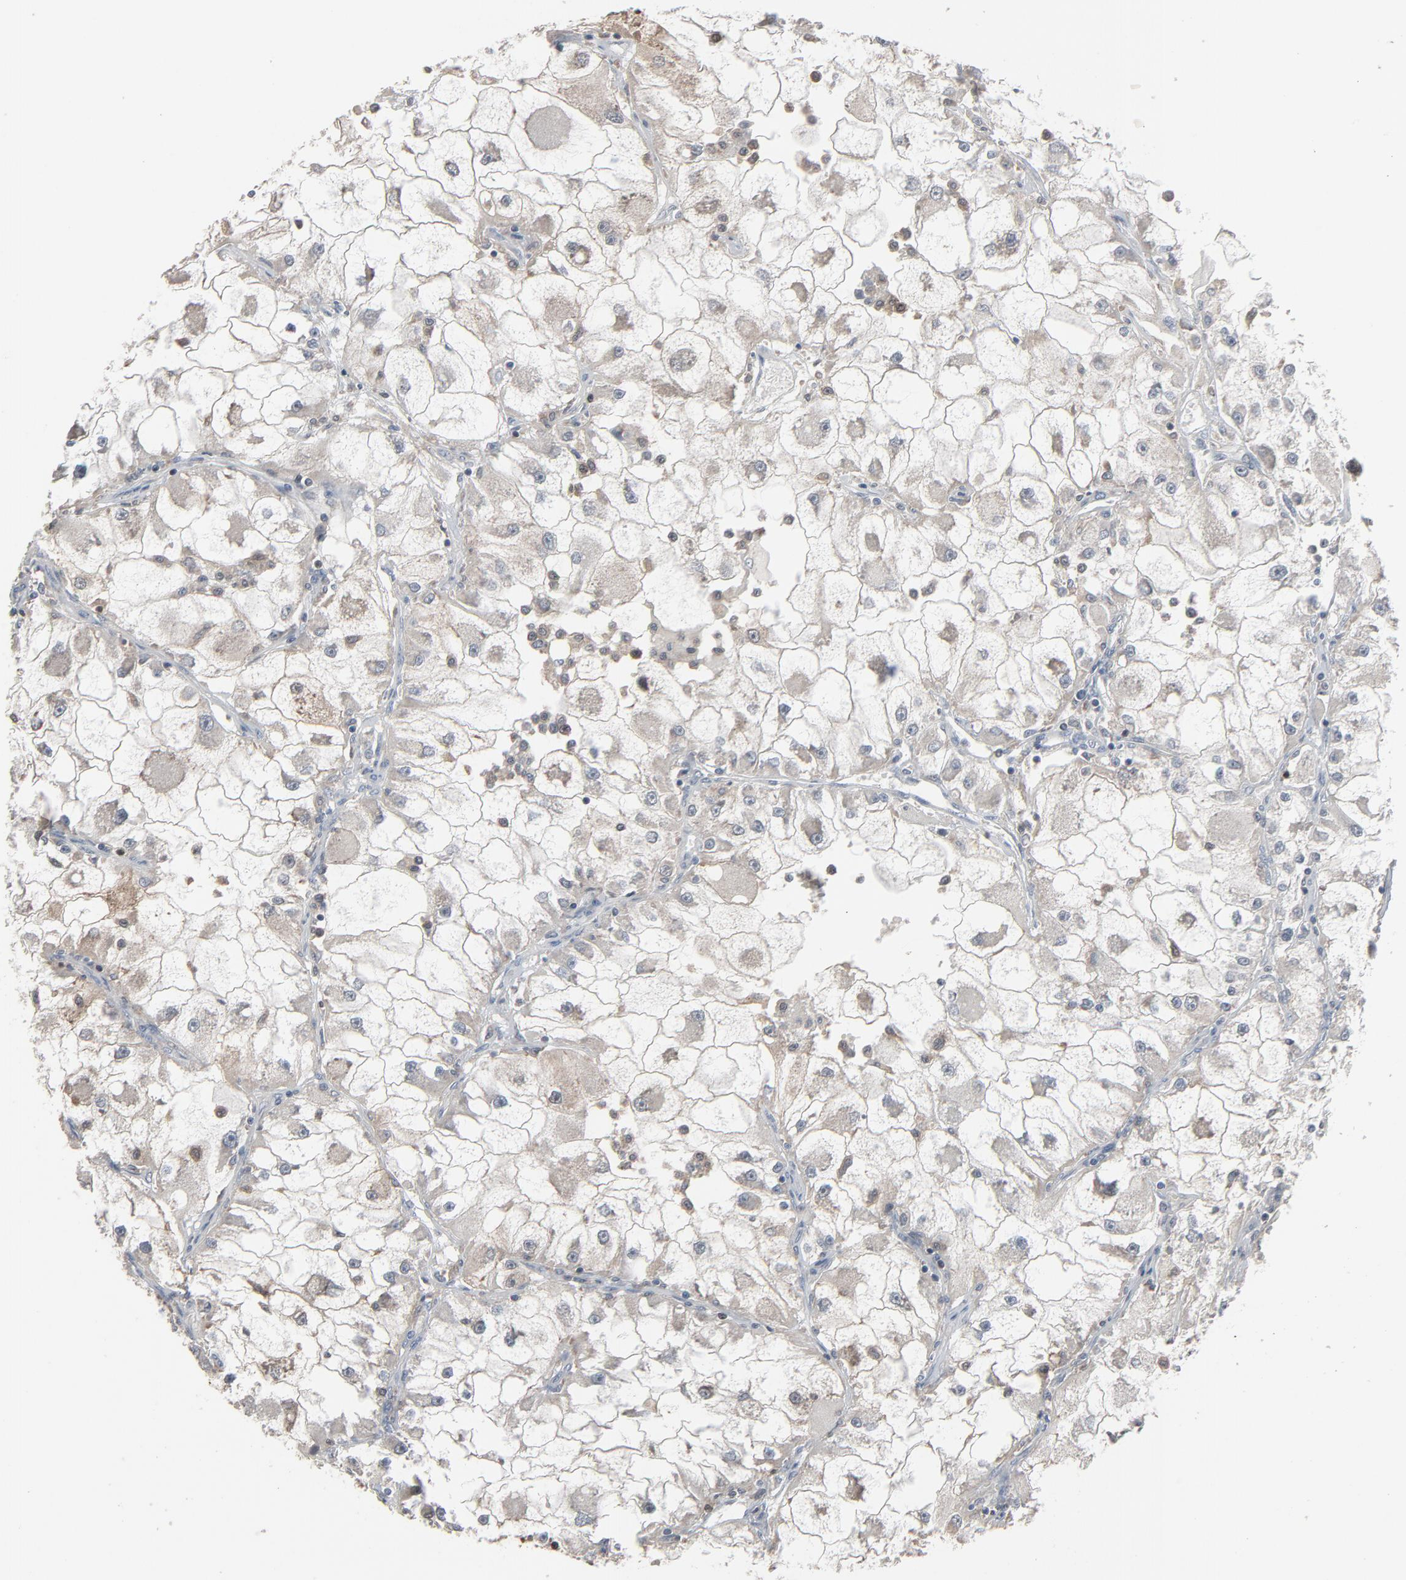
{"staining": {"intensity": "weak", "quantity": "<25%", "location": "cytoplasmic/membranous"}, "tissue": "renal cancer", "cell_type": "Tumor cells", "image_type": "cancer", "snomed": [{"axis": "morphology", "description": "Adenocarcinoma, NOS"}, {"axis": "topography", "description": "Kidney"}], "caption": "IHC micrograph of neoplastic tissue: human renal adenocarcinoma stained with DAB demonstrates no significant protein staining in tumor cells.", "gene": "DOCK8", "patient": {"sex": "female", "age": 73}}